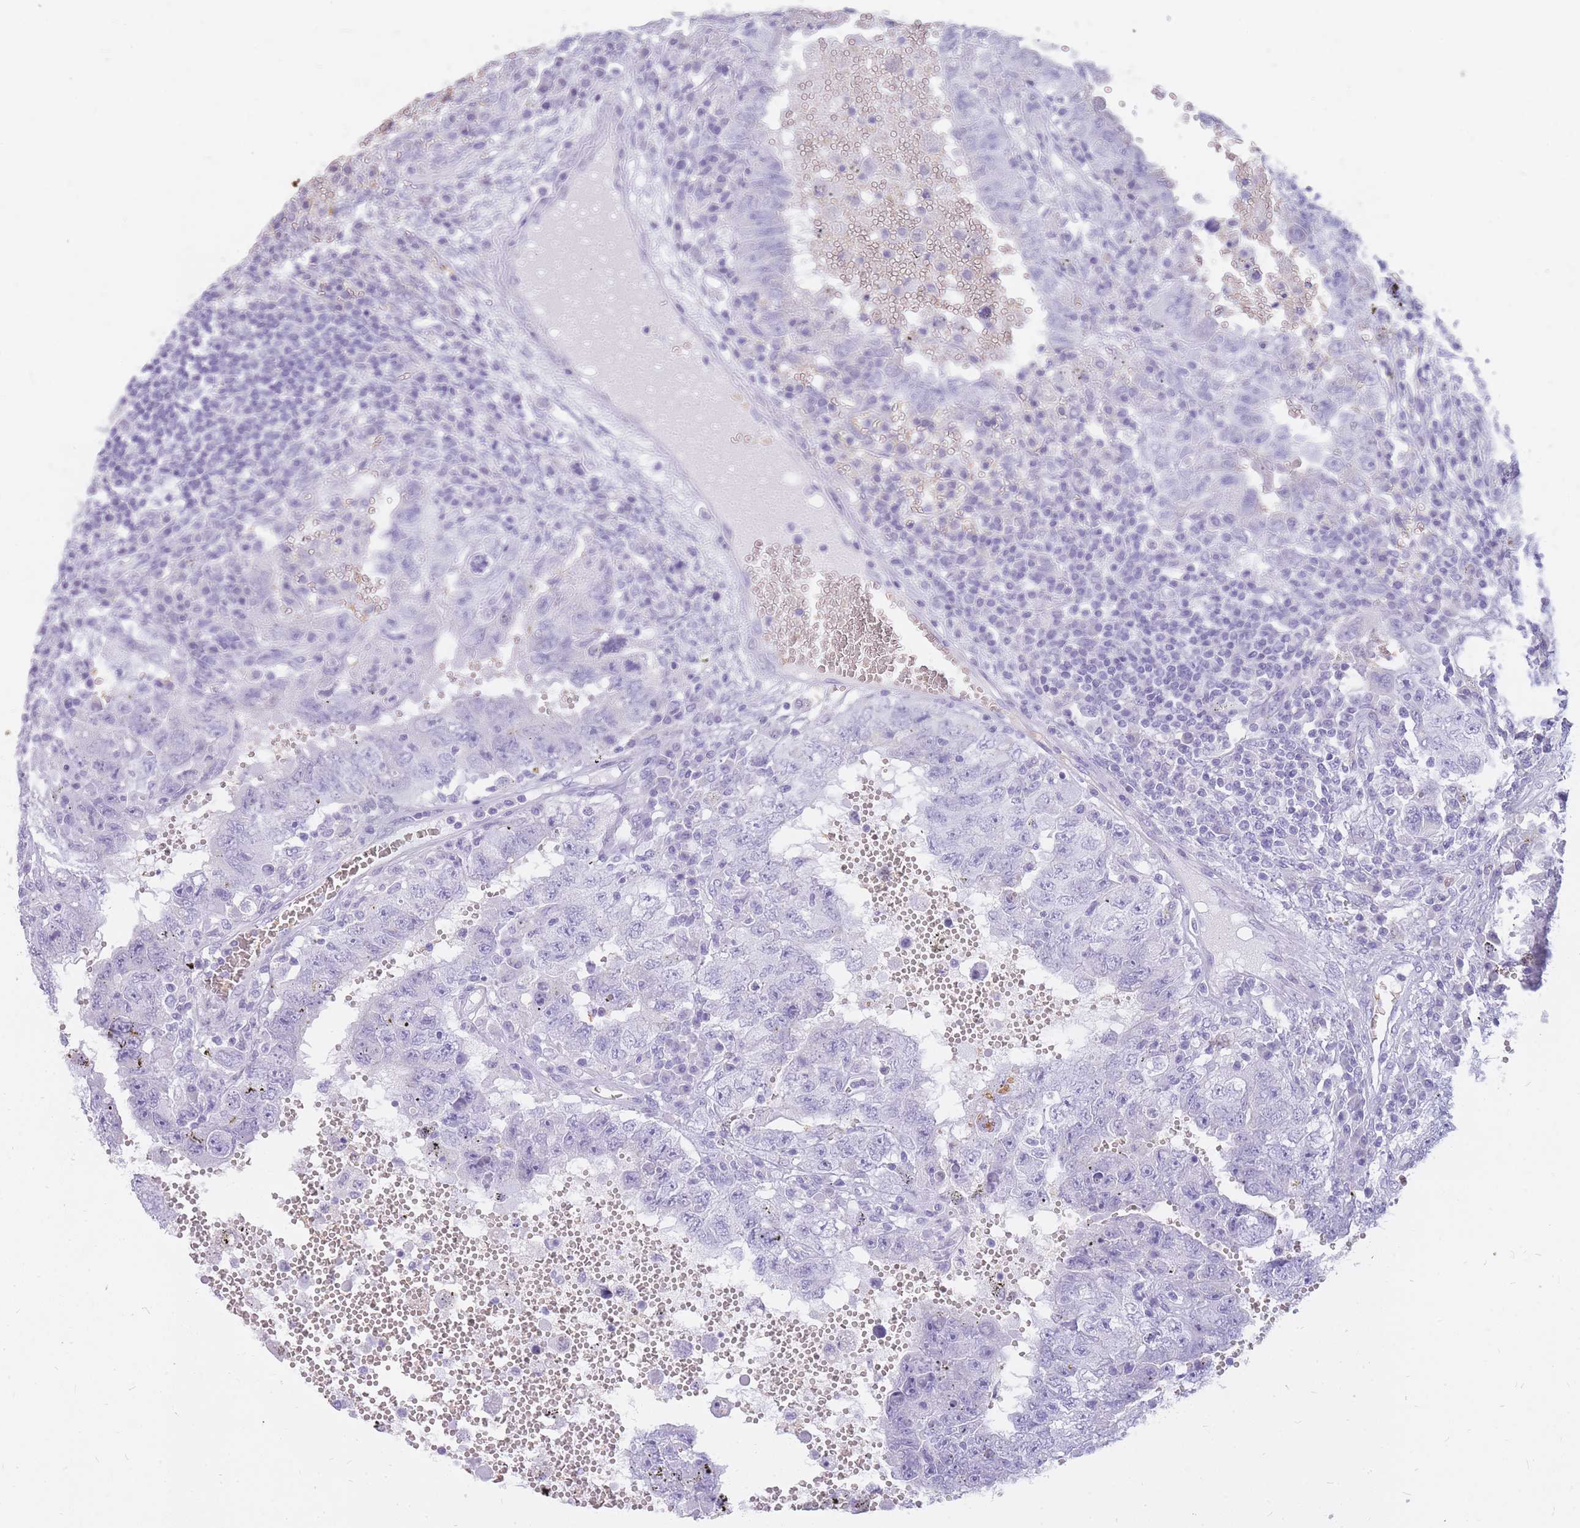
{"staining": {"intensity": "negative", "quantity": "none", "location": "none"}, "tissue": "testis cancer", "cell_type": "Tumor cells", "image_type": "cancer", "snomed": [{"axis": "morphology", "description": "Carcinoma, Embryonal, NOS"}, {"axis": "topography", "description": "Testis"}], "caption": "Tumor cells are negative for brown protein staining in embryonal carcinoma (testis).", "gene": "INS", "patient": {"sex": "male", "age": 26}}